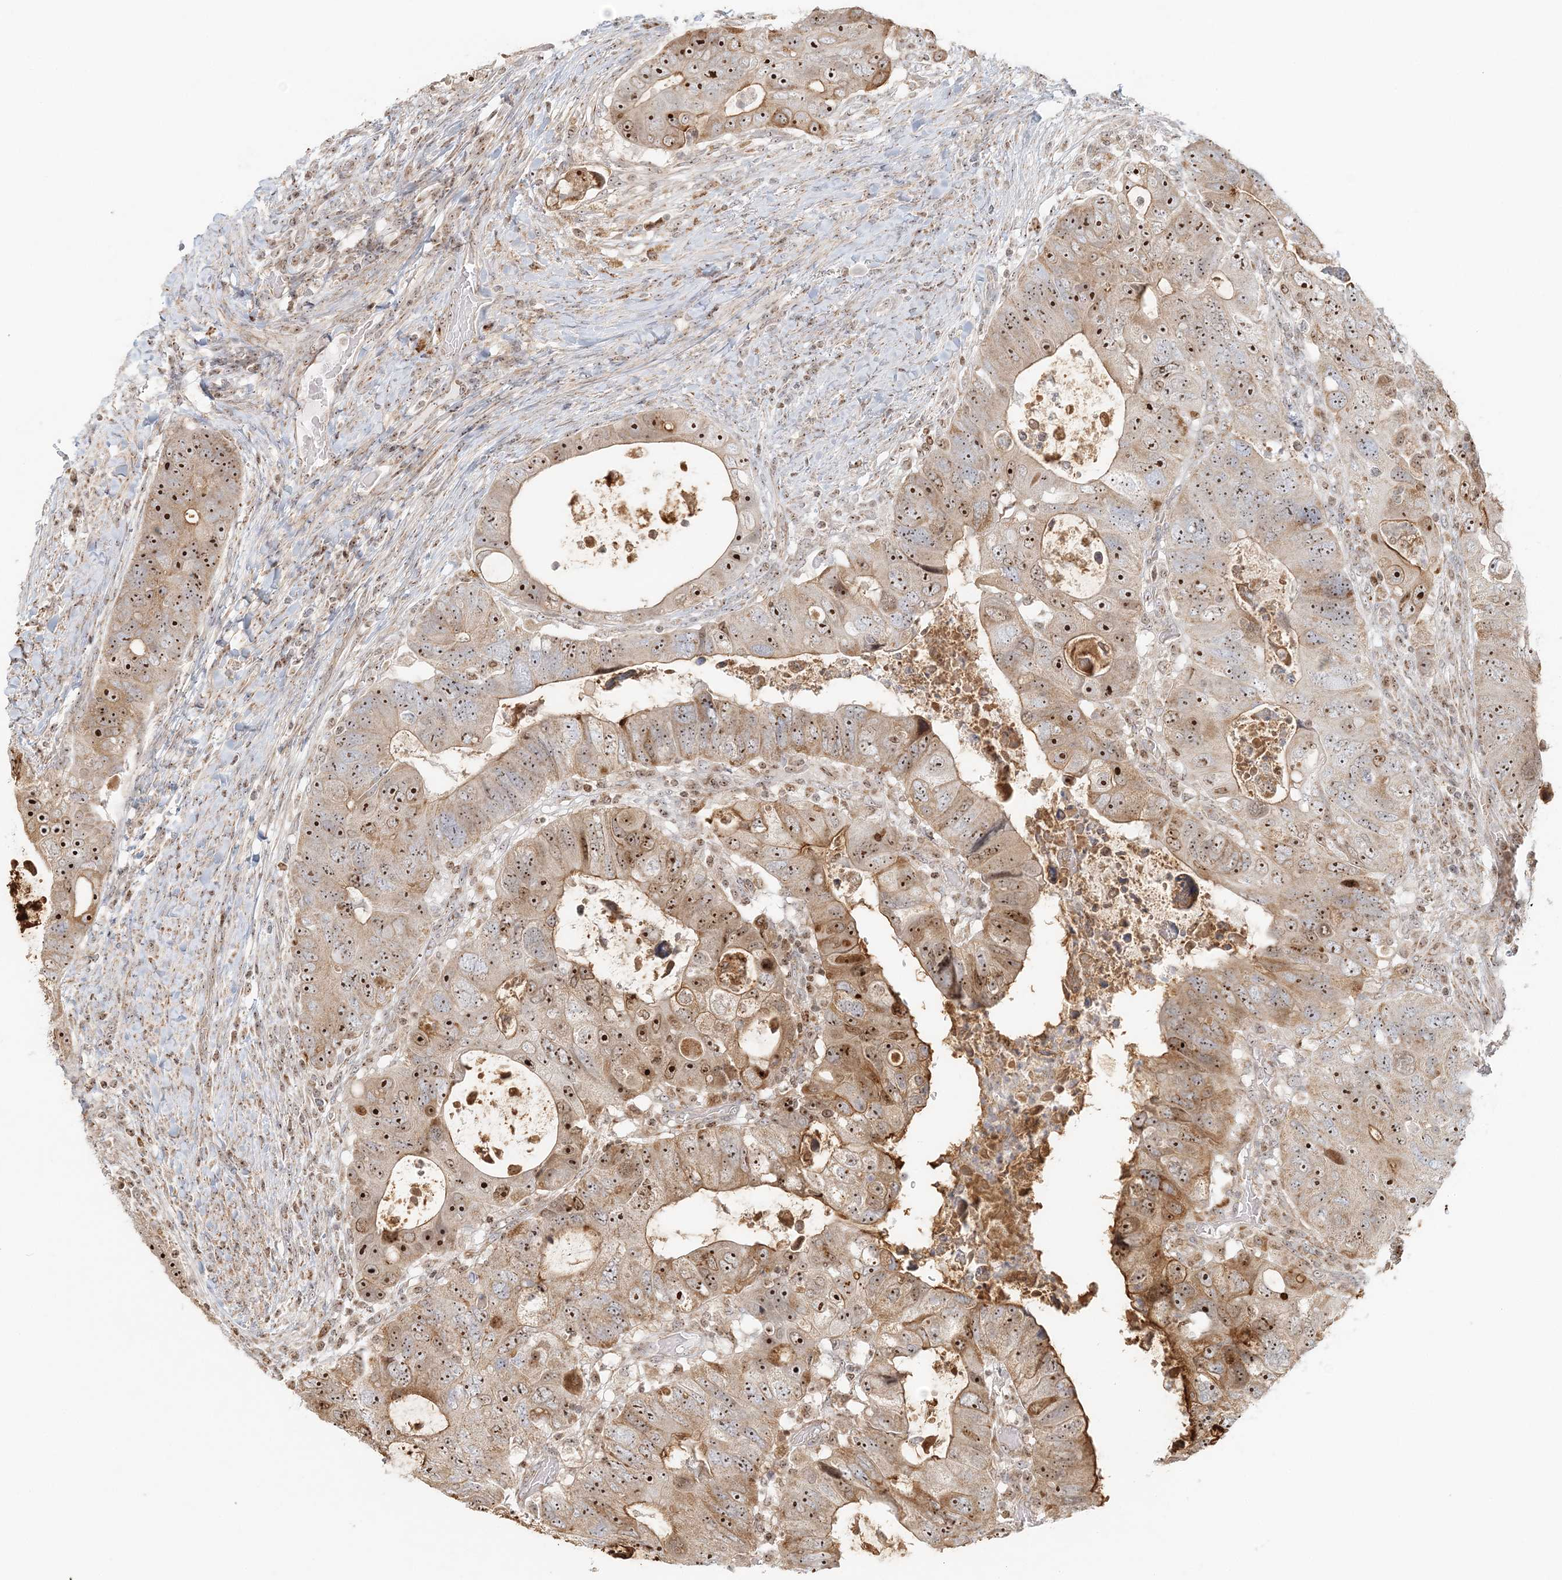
{"staining": {"intensity": "strong", "quantity": "25%-75%", "location": "cytoplasmic/membranous,nuclear"}, "tissue": "colorectal cancer", "cell_type": "Tumor cells", "image_type": "cancer", "snomed": [{"axis": "morphology", "description": "Adenocarcinoma, NOS"}, {"axis": "topography", "description": "Rectum"}], "caption": "Immunohistochemistry (IHC) staining of colorectal adenocarcinoma, which reveals high levels of strong cytoplasmic/membranous and nuclear positivity in about 25%-75% of tumor cells indicating strong cytoplasmic/membranous and nuclear protein positivity. The staining was performed using DAB (brown) for protein detection and nuclei were counterstained in hematoxylin (blue).", "gene": "UBE2F", "patient": {"sex": "male", "age": 59}}